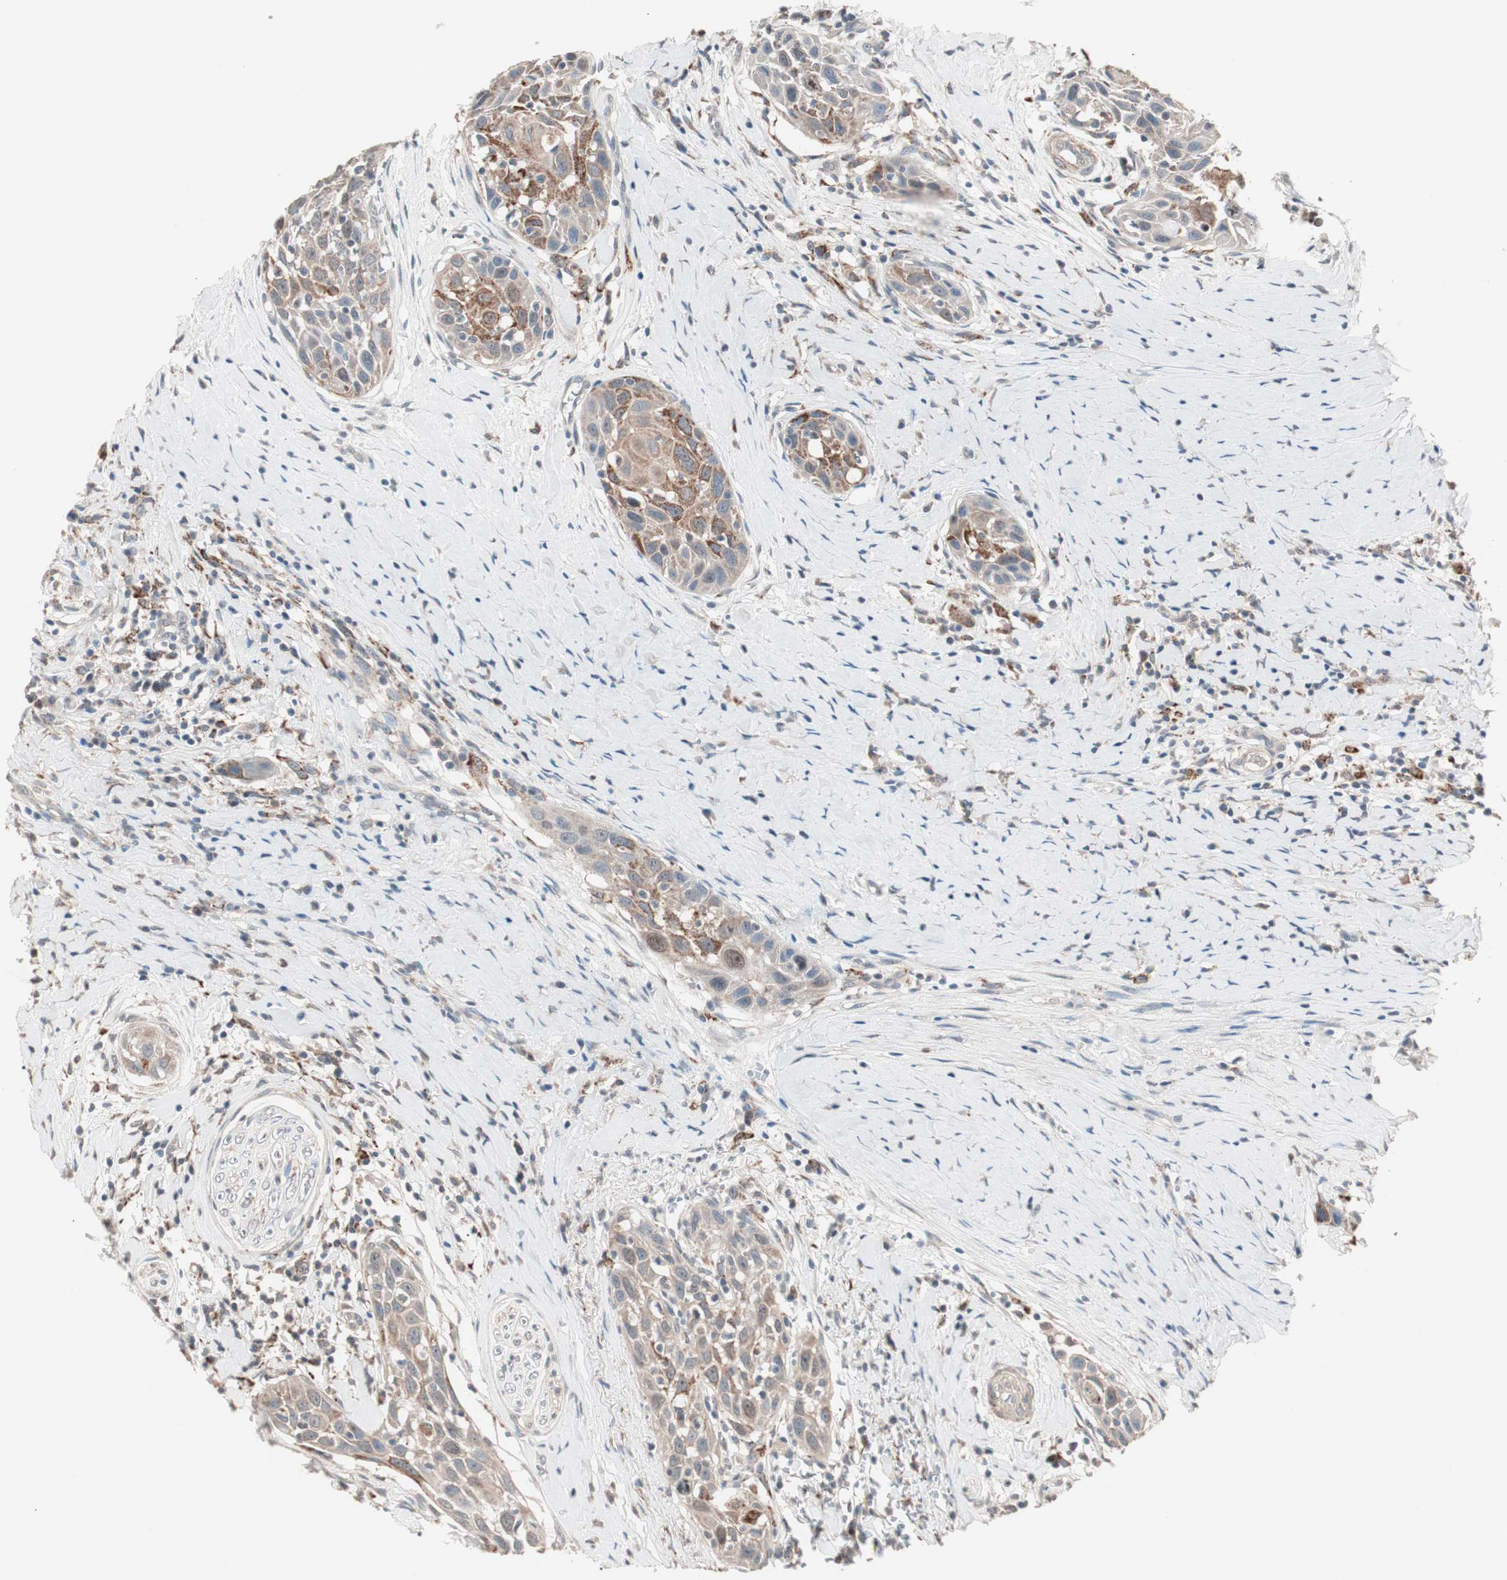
{"staining": {"intensity": "moderate", "quantity": ">75%", "location": "cytoplasmic/membranous"}, "tissue": "head and neck cancer", "cell_type": "Tumor cells", "image_type": "cancer", "snomed": [{"axis": "morphology", "description": "Normal tissue, NOS"}, {"axis": "morphology", "description": "Squamous cell carcinoma, NOS"}, {"axis": "topography", "description": "Oral tissue"}, {"axis": "topography", "description": "Head-Neck"}], "caption": "Head and neck cancer tissue shows moderate cytoplasmic/membranous staining in approximately >75% of tumor cells", "gene": "NFRKB", "patient": {"sex": "female", "age": 50}}